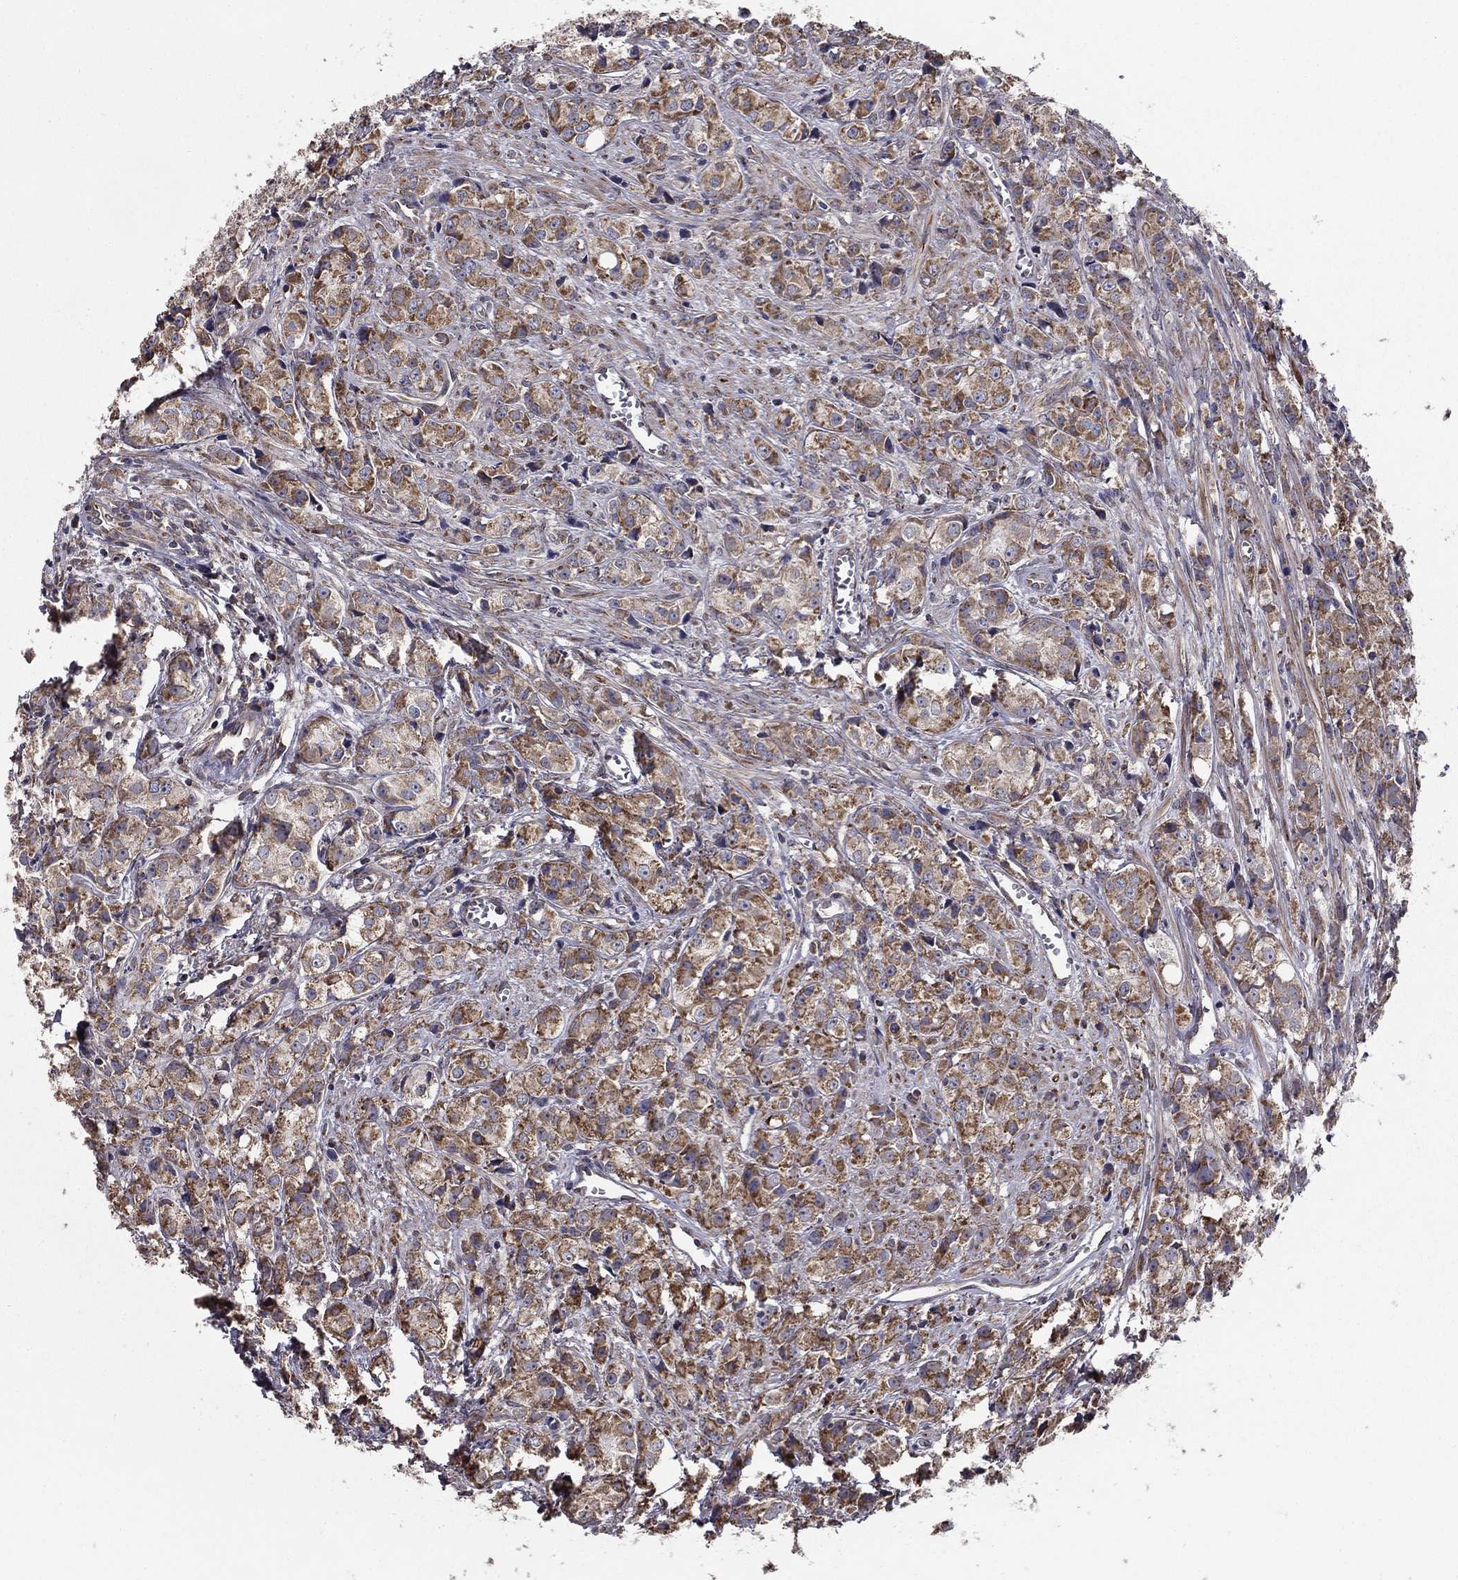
{"staining": {"intensity": "moderate", "quantity": ">75%", "location": "cytoplasmic/membranous"}, "tissue": "prostate cancer", "cell_type": "Tumor cells", "image_type": "cancer", "snomed": [{"axis": "morphology", "description": "Adenocarcinoma, Medium grade"}, {"axis": "topography", "description": "Prostate"}], "caption": "High-magnification brightfield microscopy of prostate medium-grade adenocarcinoma stained with DAB (brown) and counterstained with hematoxylin (blue). tumor cells exhibit moderate cytoplasmic/membranous staining is seen in about>75% of cells. The staining was performed using DAB (3,3'-diaminobenzidine) to visualize the protein expression in brown, while the nuclei were stained in blue with hematoxylin (Magnification: 20x).", "gene": "NKIRAS1", "patient": {"sex": "male", "age": 74}}